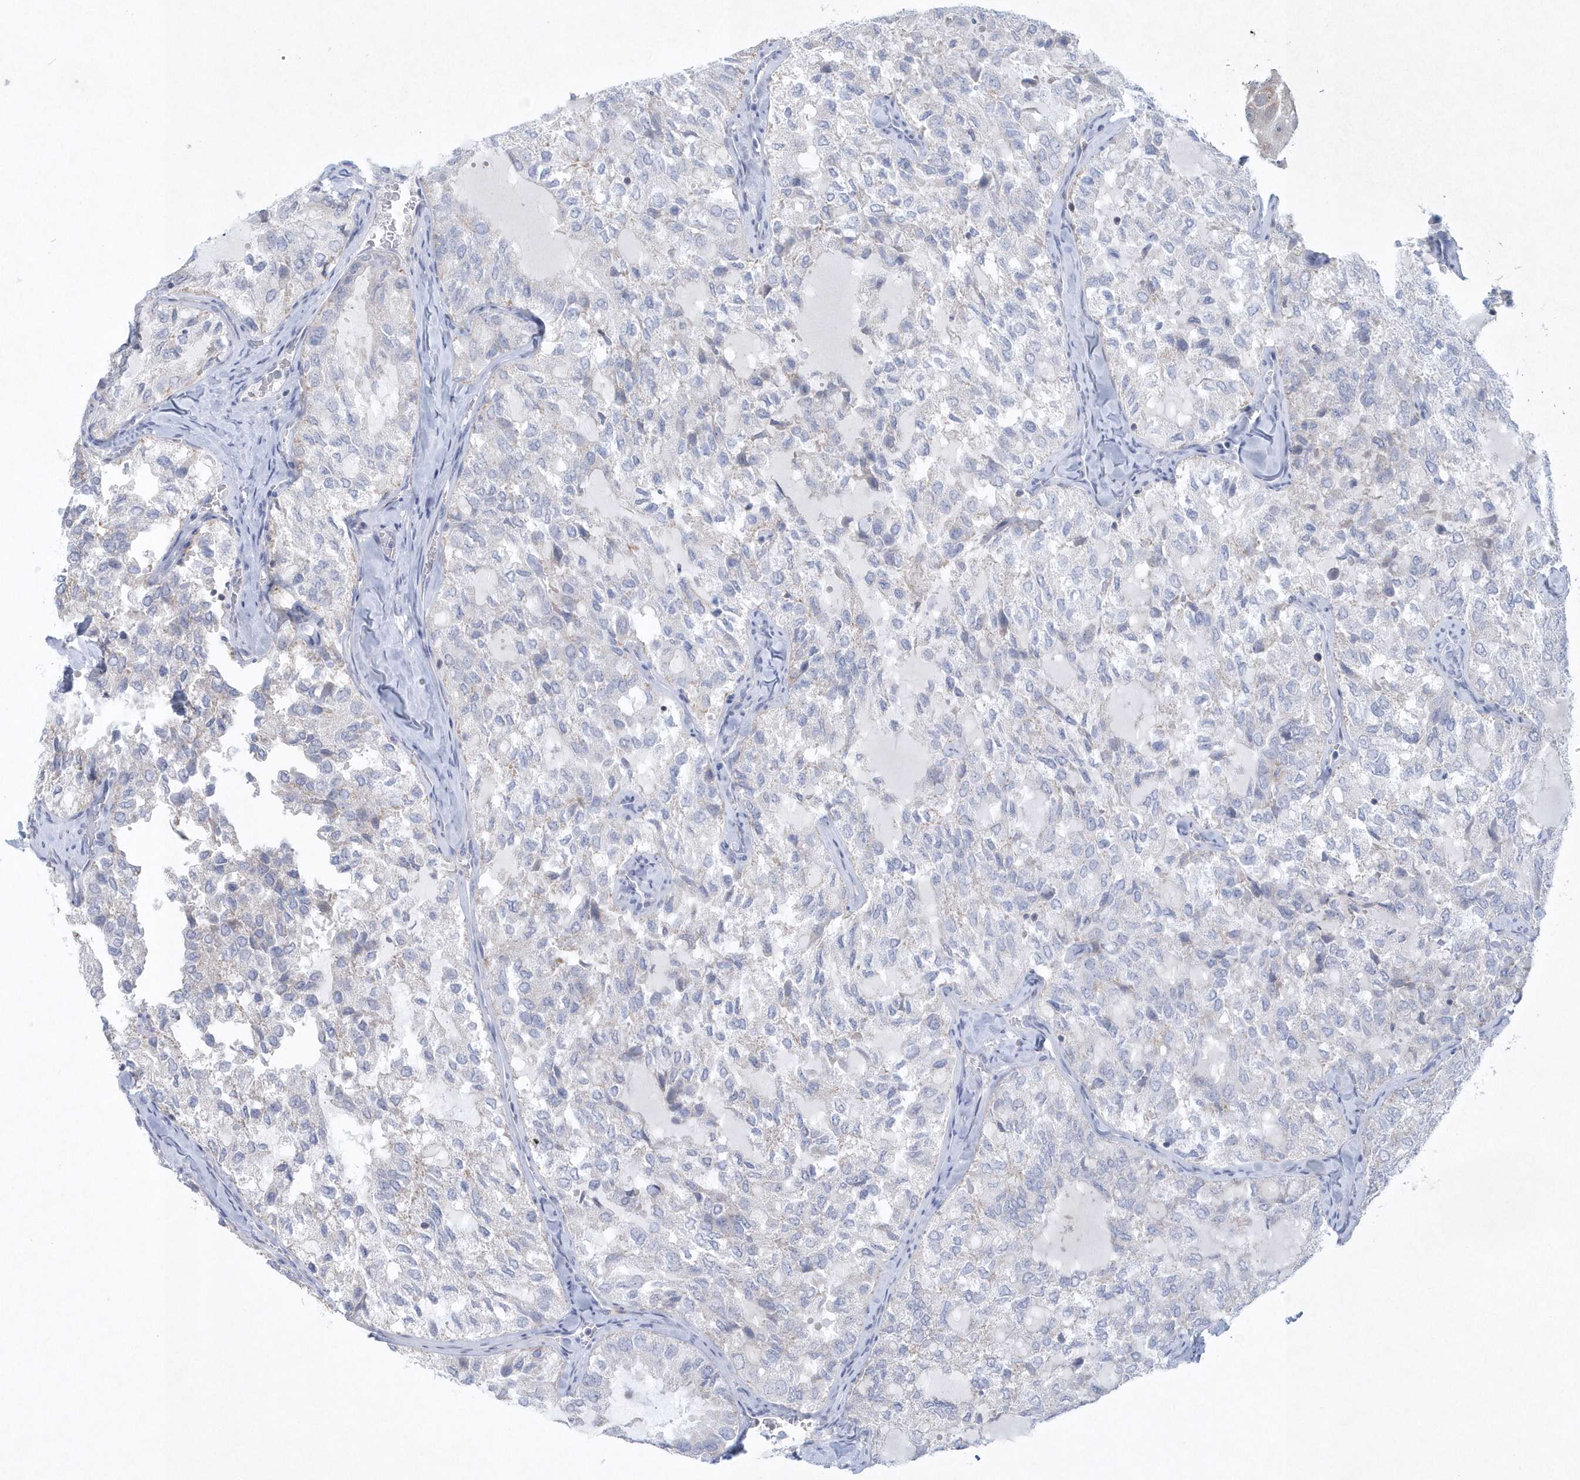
{"staining": {"intensity": "negative", "quantity": "none", "location": "none"}, "tissue": "thyroid cancer", "cell_type": "Tumor cells", "image_type": "cancer", "snomed": [{"axis": "morphology", "description": "Follicular adenoma carcinoma, NOS"}, {"axis": "topography", "description": "Thyroid gland"}], "caption": "Tumor cells show no significant protein positivity in thyroid cancer.", "gene": "NIPAL1", "patient": {"sex": "male", "age": 75}}